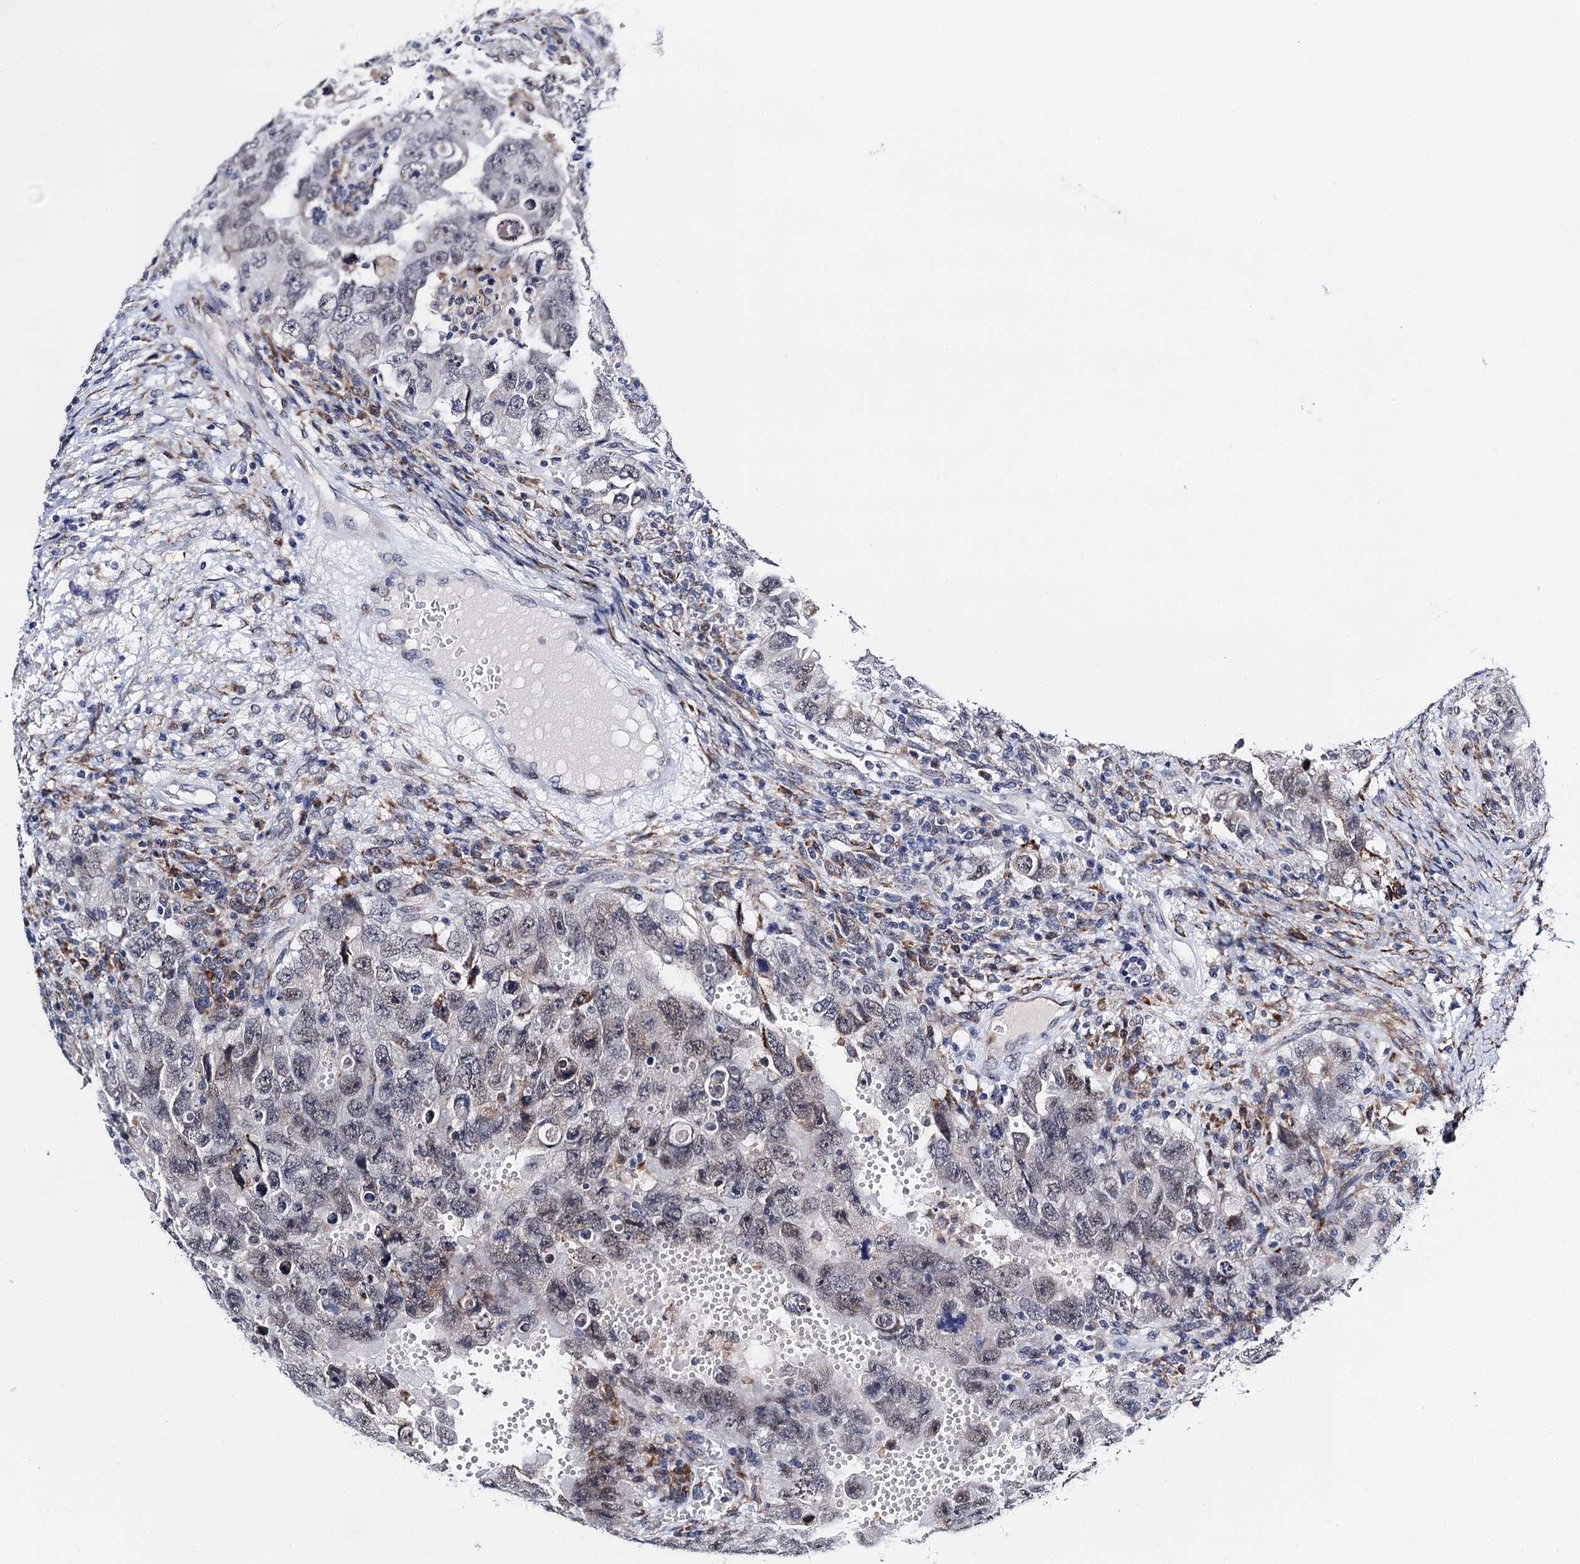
{"staining": {"intensity": "weak", "quantity": "<25%", "location": "nuclear"}, "tissue": "testis cancer", "cell_type": "Tumor cells", "image_type": "cancer", "snomed": [{"axis": "morphology", "description": "Carcinoma, Embryonal, NOS"}, {"axis": "topography", "description": "Testis"}], "caption": "A micrograph of human testis embryonal carcinoma is negative for staining in tumor cells.", "gene": "SLC7A10", "patient": {"sex": "male", "age": 26}}